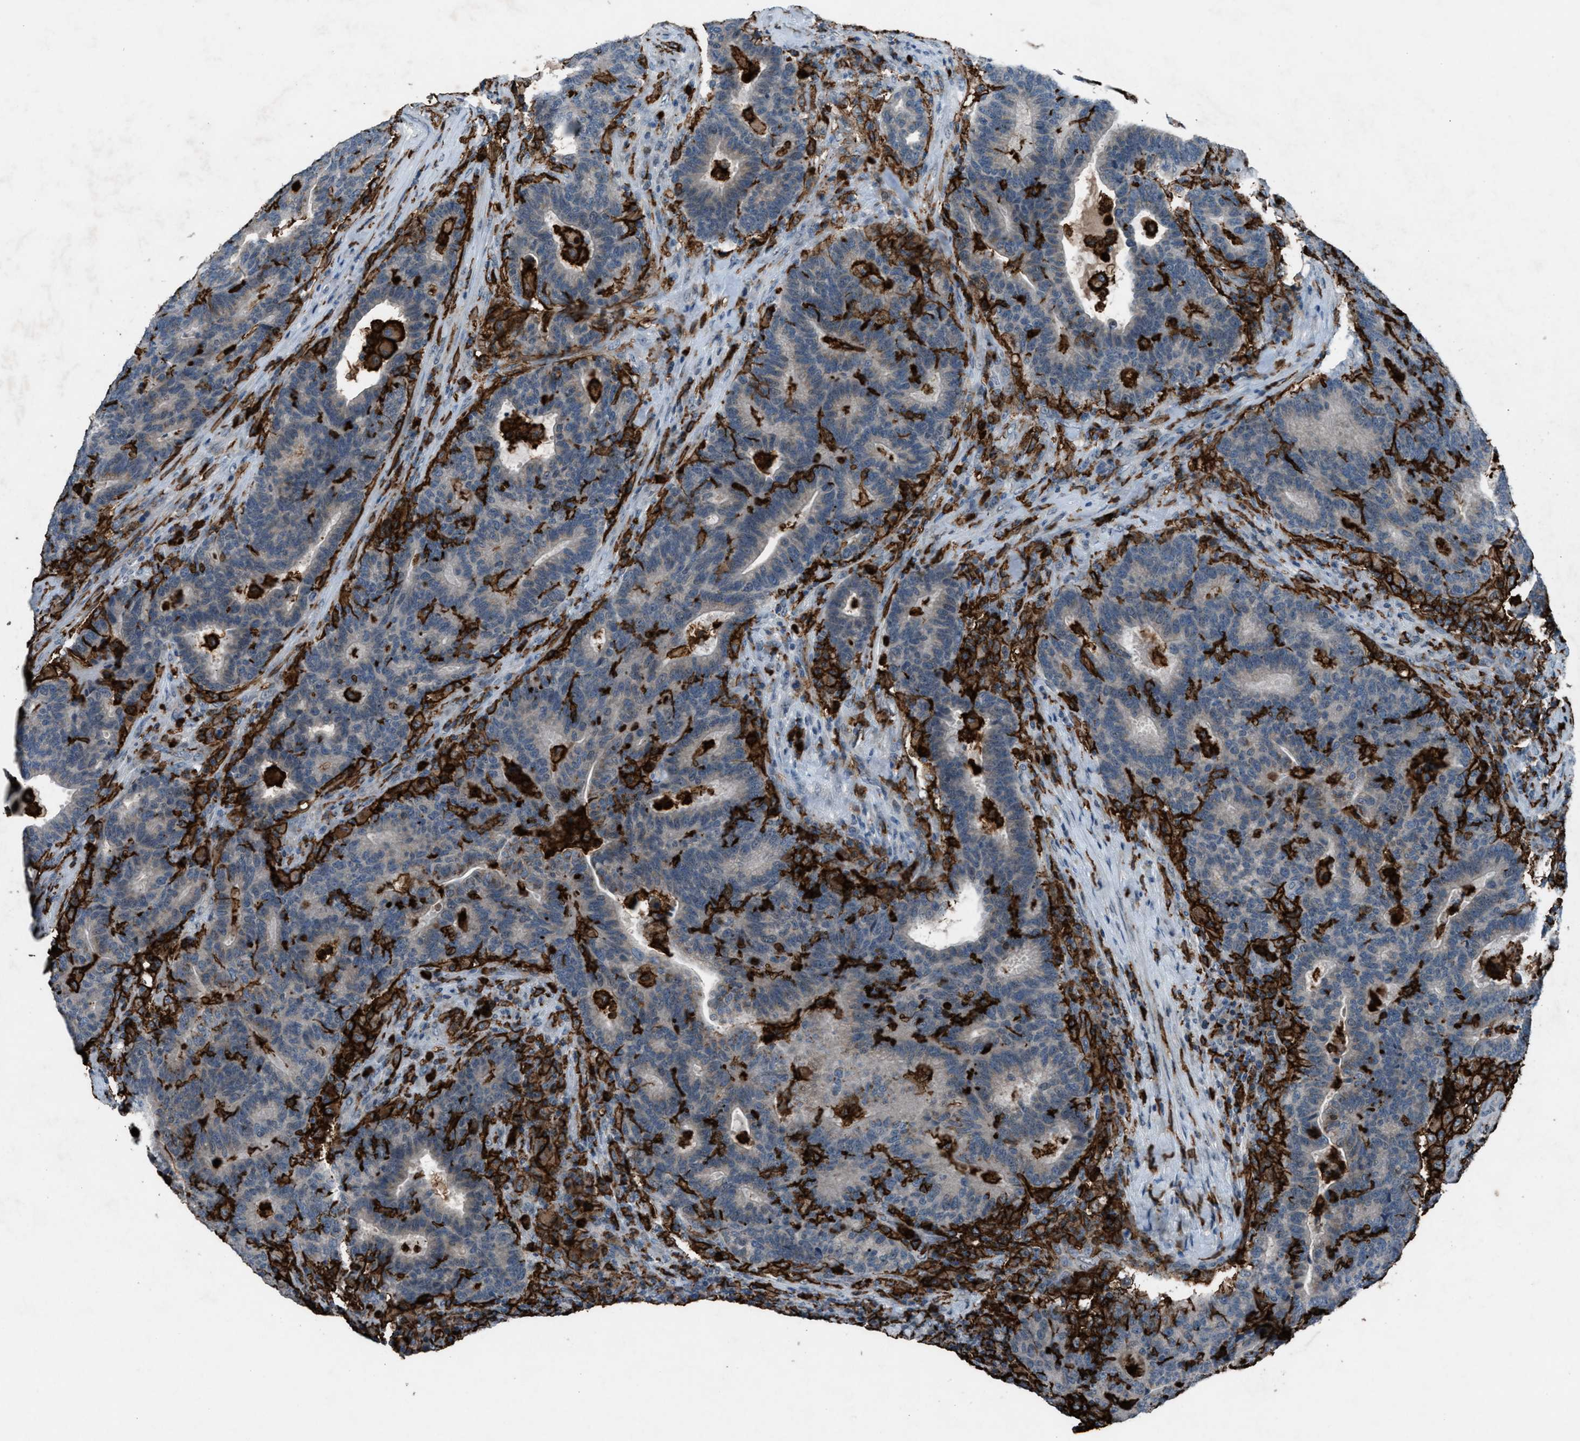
{"staining": {"intensity": "weak", "quantity": "<25%", "location": "cytoplasmic/membranous"}, "tissue": "colorectal cancer", "cell_type": "Tumor cells", "image_type": "cancer", "snomed": [{"axis": "morphology", "description": "Adenocarcinoma, NOS"}, {"axis": "topography", "description": "Colon"}], "caption": "Colorectal cancer was stained to show a protein in brown. There is no significant positivity in tumor cells.", "gene": "FCER1G", "patient": {"sex": "female", "age": 75}}